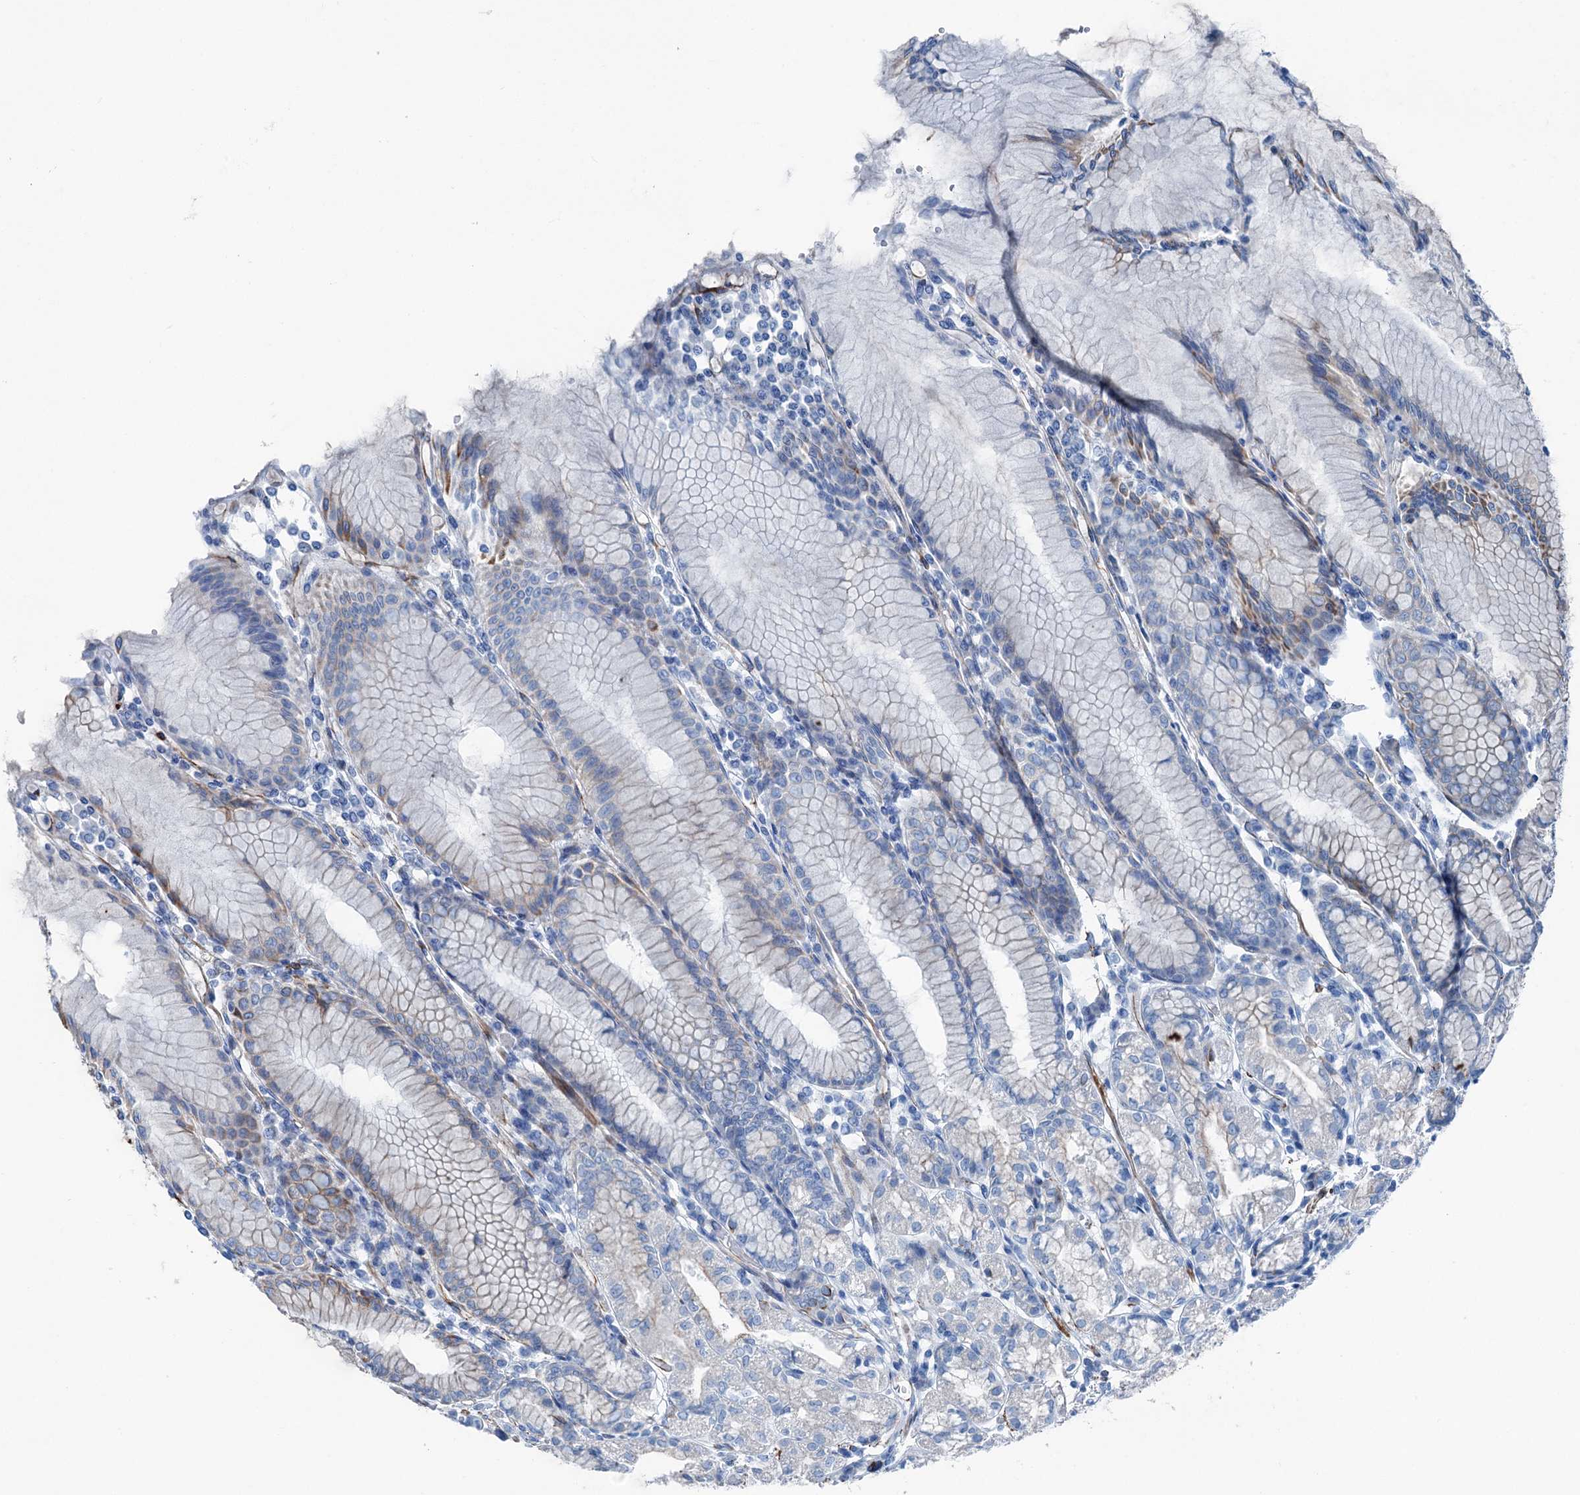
{"staining": {"intensity": "negative", "quantity": "none", "location": "none"}, "tissue": "stomach", "cell_type": "Glandular cells", "image_type": "normal", "snomed": [{"axis": "morphology", "description": "Normal tissue, NOS"}, {"axis": "topography", "description": "Stomach"}], "caption": "This is an immunohistochemistry photomicrograph of normal human stomach. There is no expression in glandular cells.", "gene": "CALCOCO1", "patient": {"sex": "female", "age": 57}}